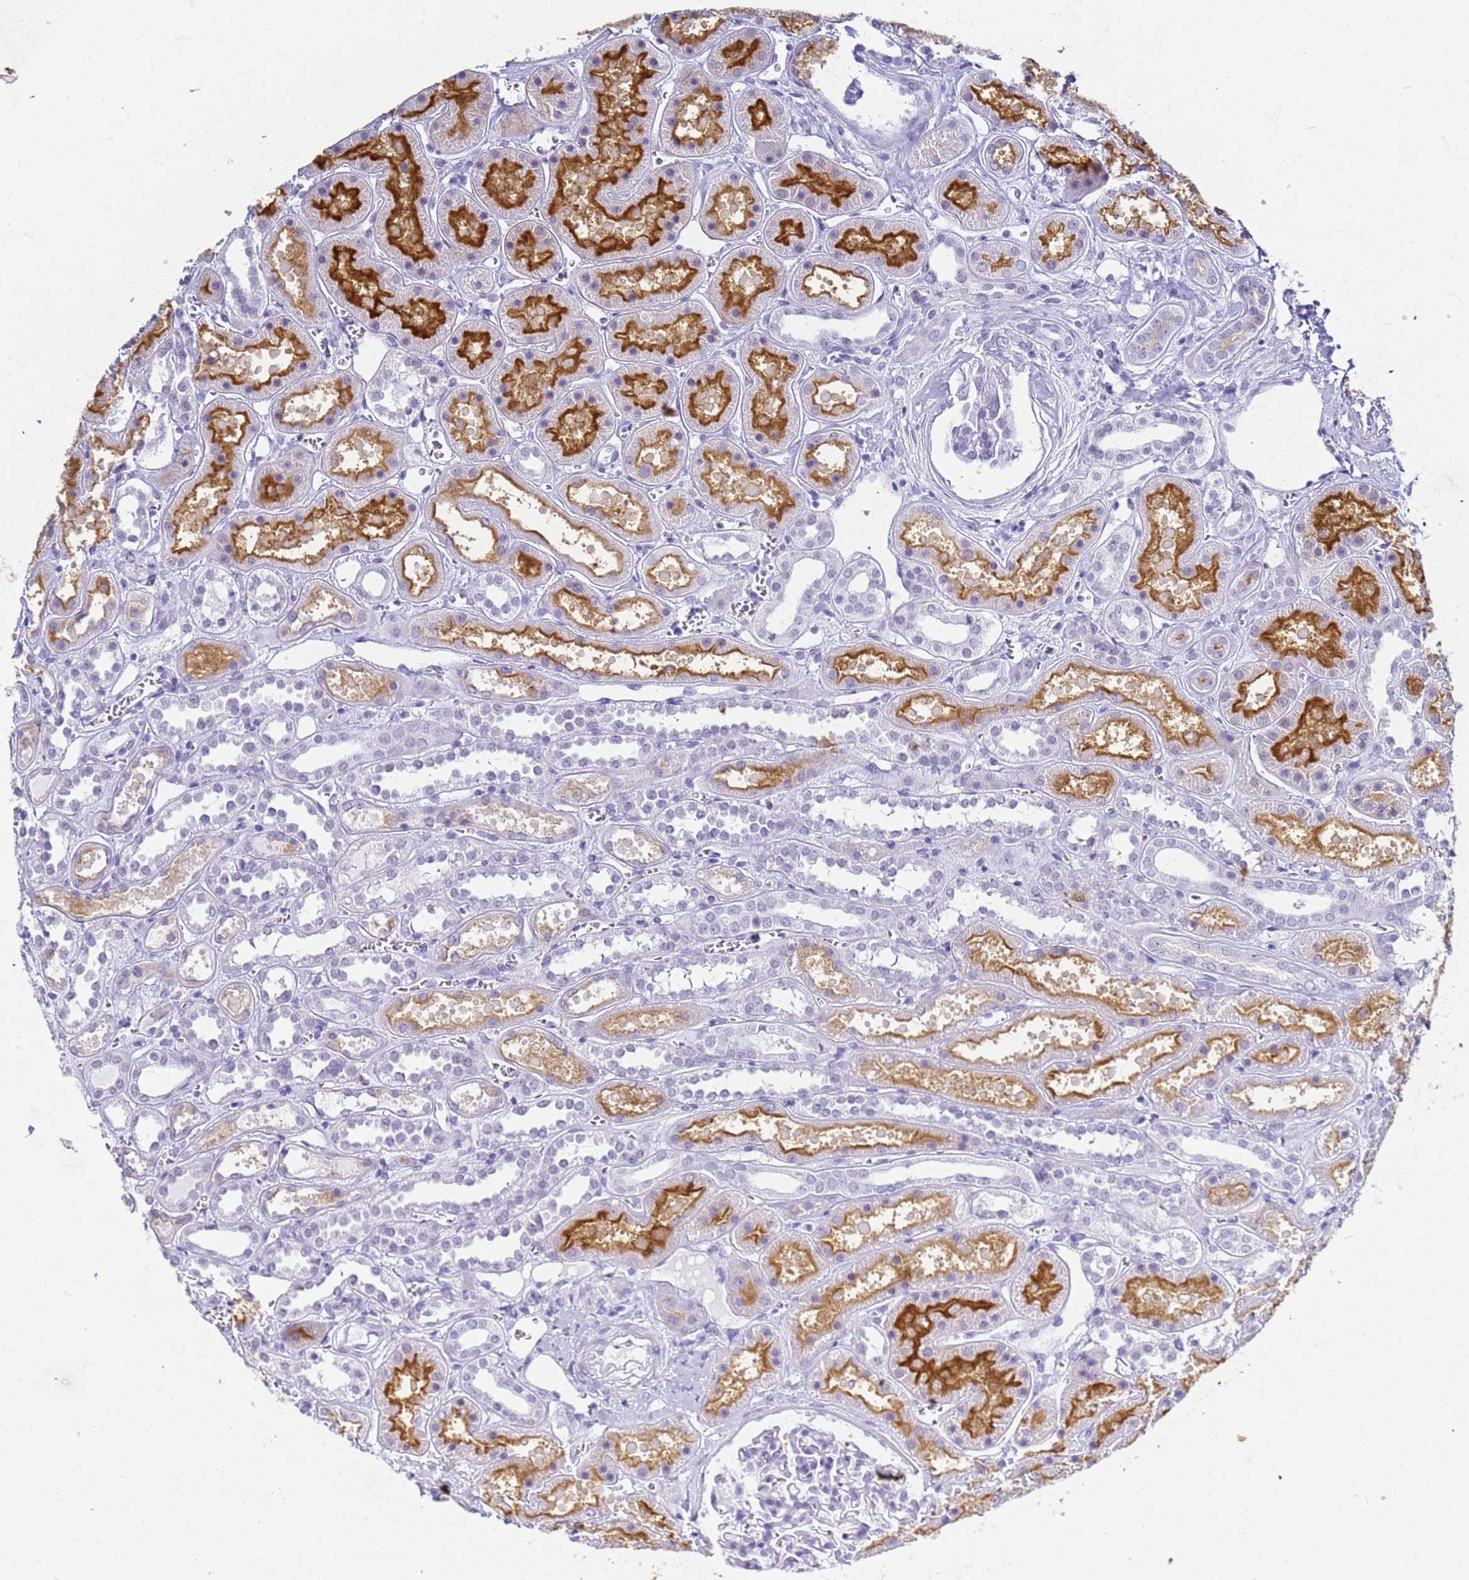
{"staining": {"intensity": "negative", "quantity": "none", "location": "none"}, "tissue": "kidney", "cell_type": "Cells in glomeruli", "image_type": "normal", "snomed": [{"axis": "morphology", "description": "Normal tissue, NOS"}, {"axis": "topography", "description": "Kidney"}], "caption": "Immunohistochemical staining of benign human kidney displays no significant positivity in cells in glomeruli.", "gene": "SLC7A9", "patient": {"sex": "female", "age": 41}}